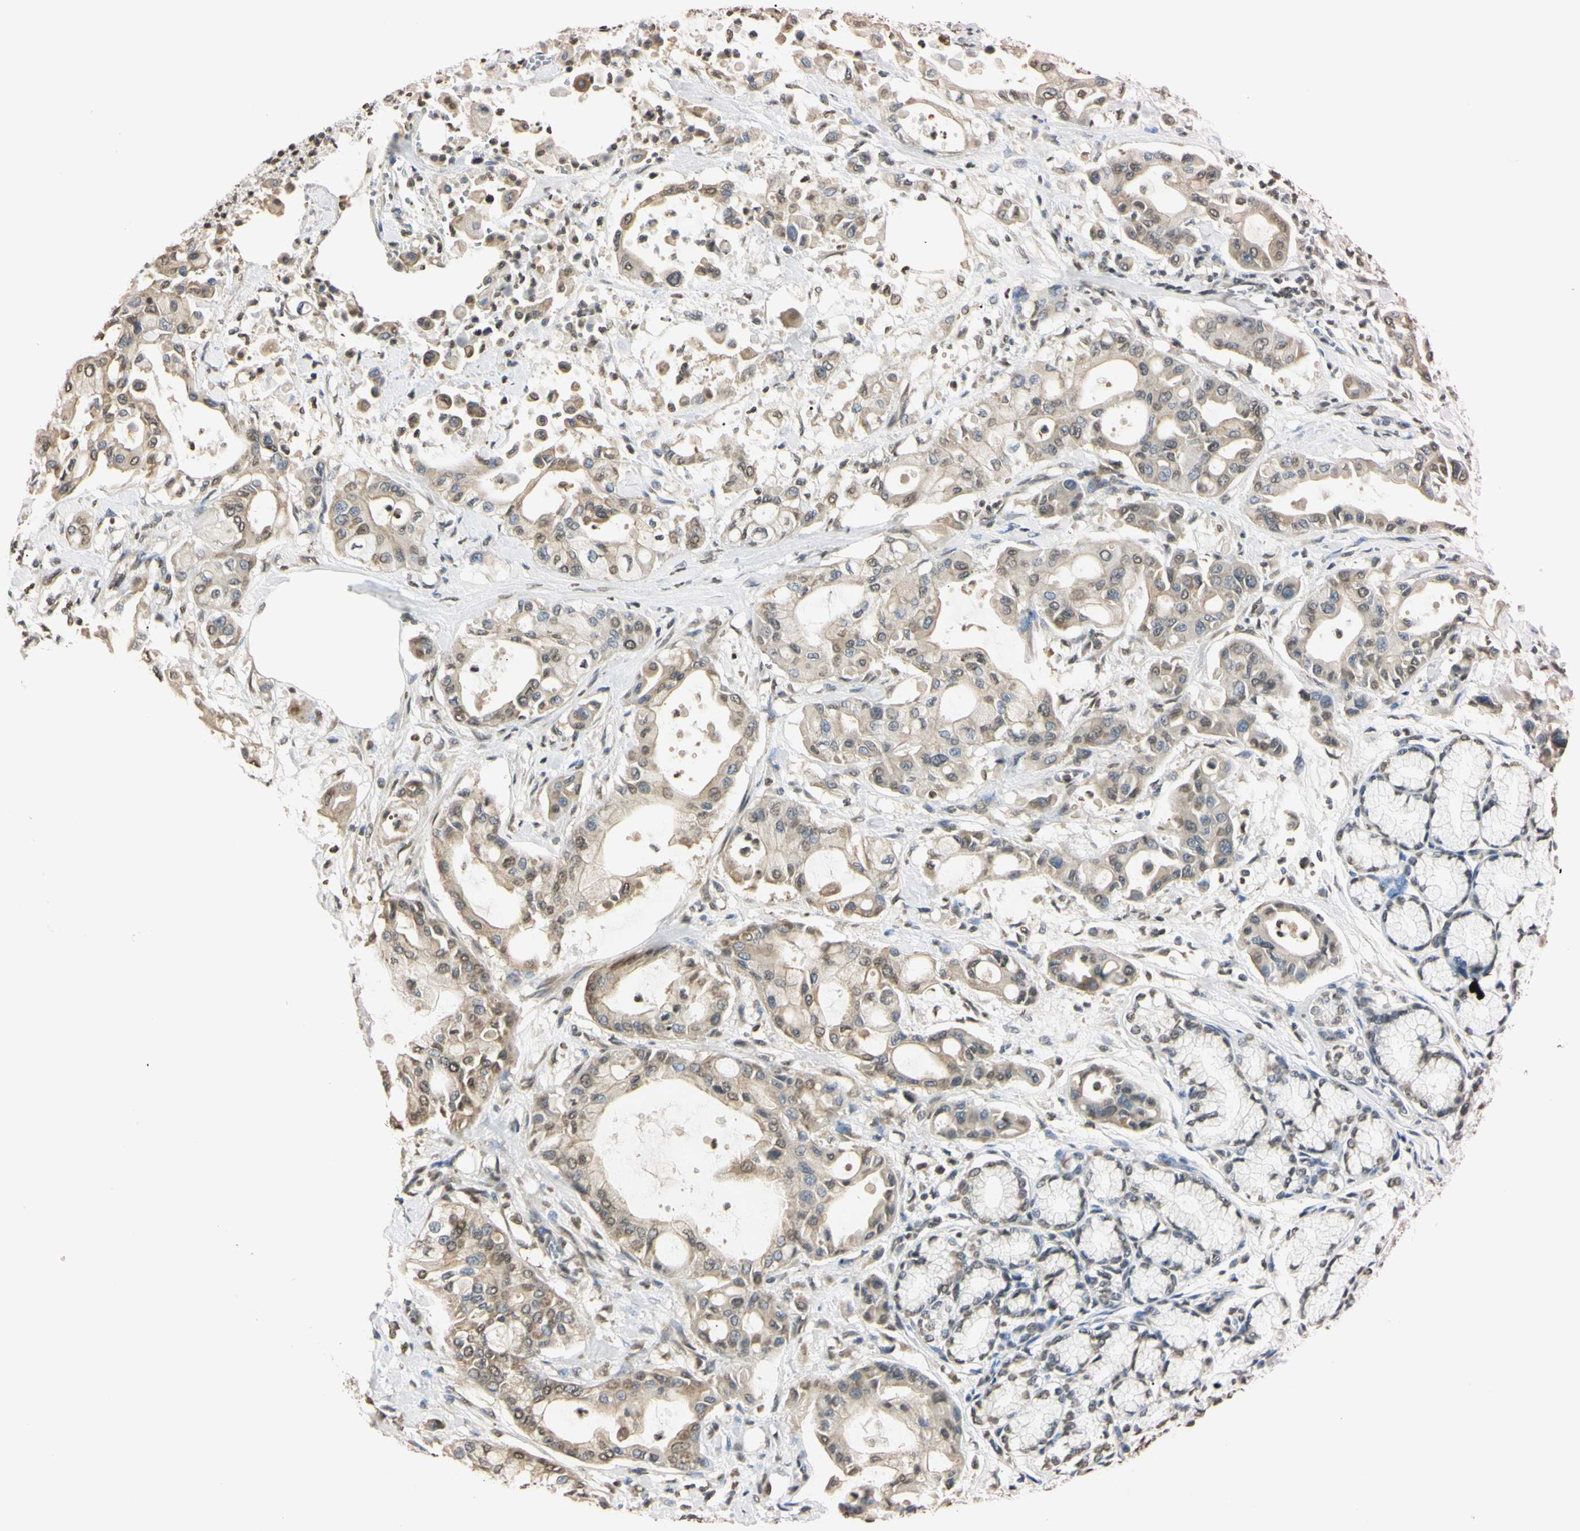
{"staining": {"intensity": "weak", "quantity": "25%-75%", "location": "cytoplasmic/membranous,nuclear"}, "tissue": "pancreatic cancer", "cell_type": "Tumor cells", "image_type": "cancer", "snomed": [{"axis": "morphology", "description": "Adenocarcinoma, NOS"}, {"axis": "morphology", "description": "Adenocarcinoma, metastatic, NOS"}, {"axis": "topography", "description": "Lymph node"}, {"axis": "topography", "description": "Pancreas"}, {"axis": "topography", "description": "Duodenum"}], "caption": "Pancreatic cancer (adenocarcinoma) stained with DAB (3,3'-diaminobenzidine) IHC displays low levels of weak cytoplasmic/membranous and nuclear expression in approximately 25%-75% of tumor cells. (brown staining indicates protein expression, while blue staining denotes nuclei).", "gene": "CDC45", "patient": {"sex": "female", "age": 64}}